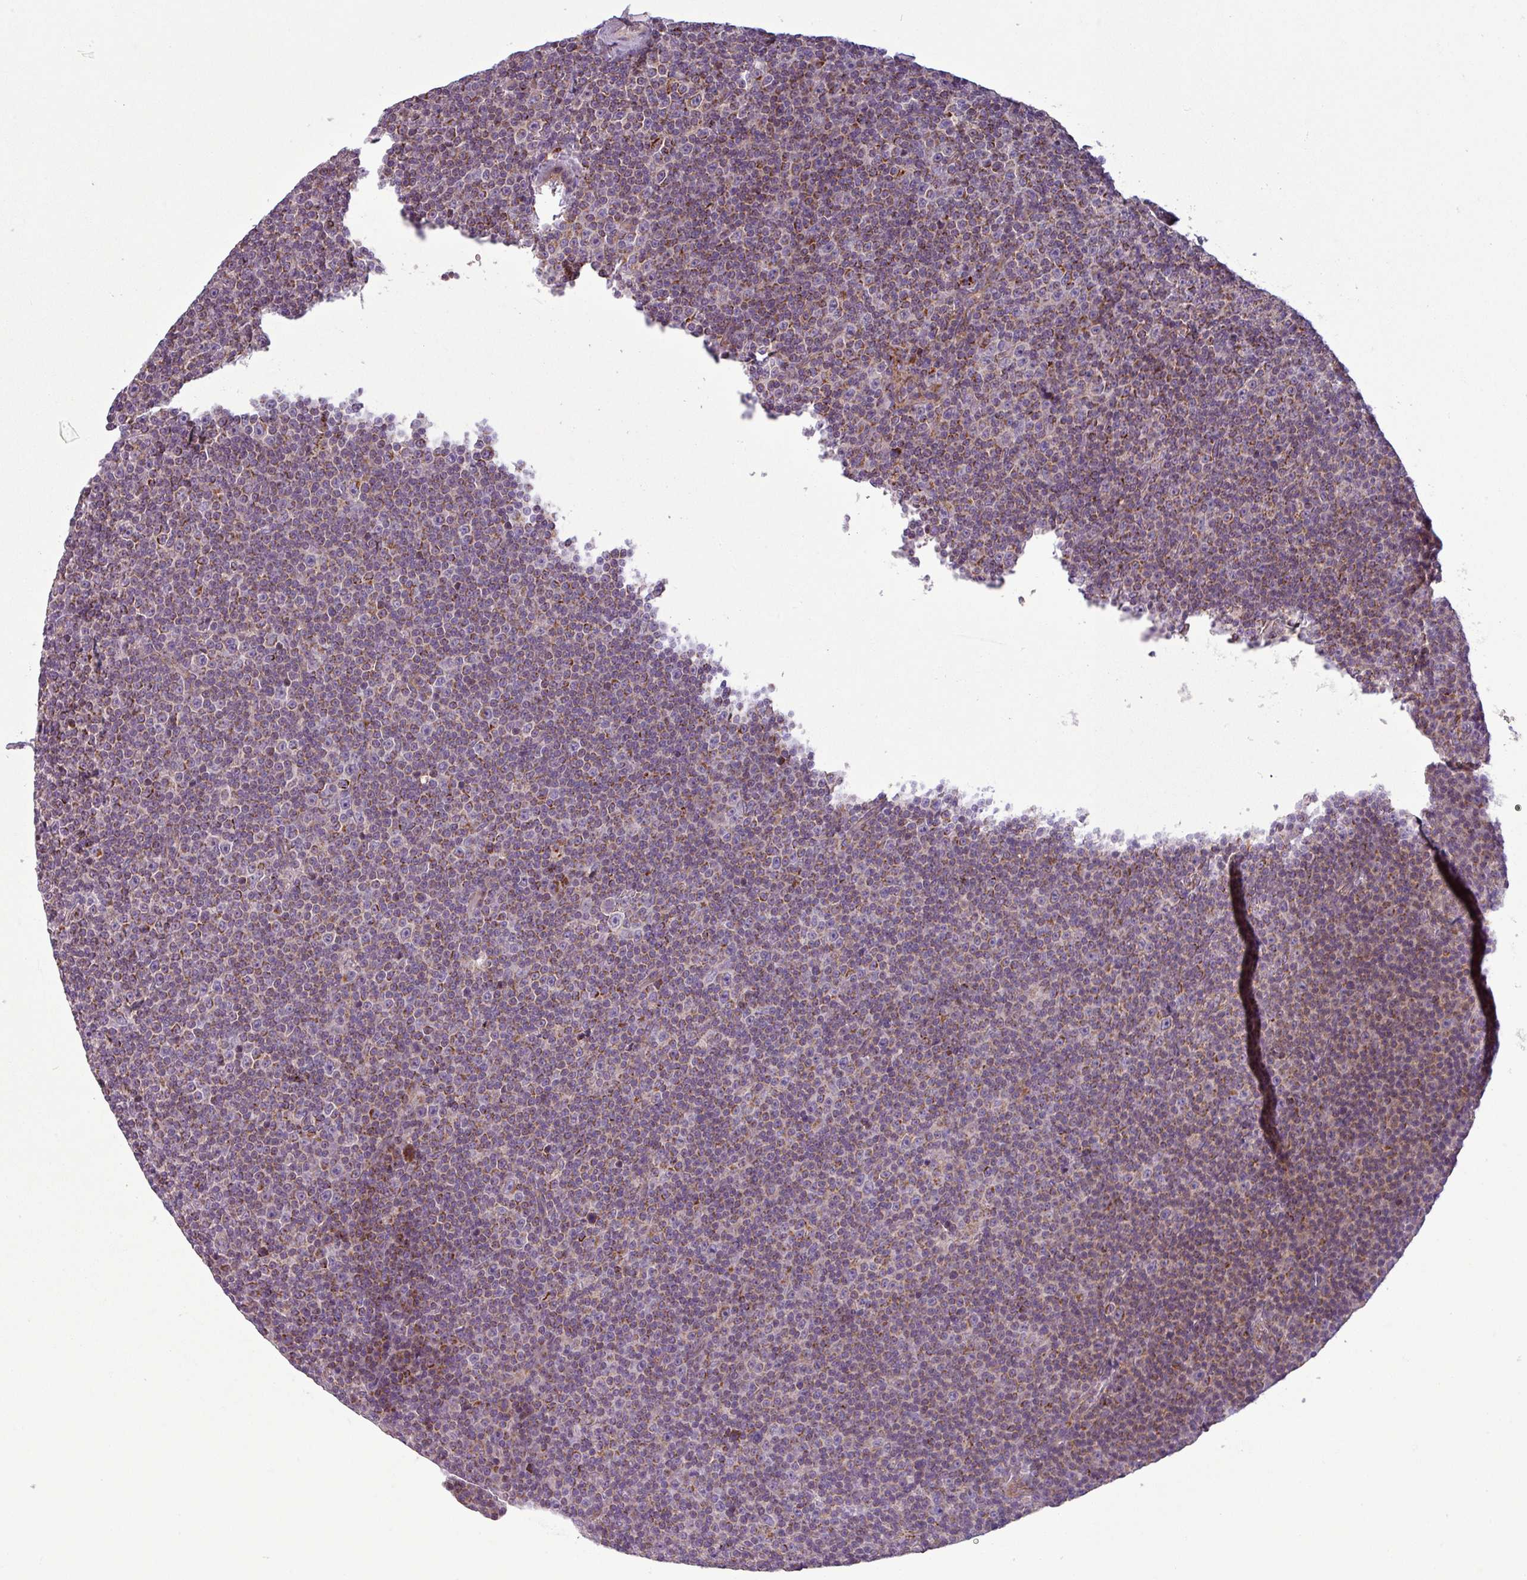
{"staining": {"intensity": "moderate", "quantity": "25%-75%", "location": "cytoplasmic/membranous"}, "tissue": "lymphoma", "cell_type": "Tumor cells", "image_type": "cancer", "snomed": [{"axis": "morphology", "description": "Malignant lymphoma, non-Hodgkin's type, Low grade"}, {"axis": "topography", "description": "Lymph node"}], "caption": "Malignant lymphoma, non-Hodgkin's type (low-grade) tissue shows moderate cytoplasmic/membranous staining in about 25%-75% of tumor cells The staining was performed using DAB (3,3'-diaminobenzidine), with brown indicating positive protein expression. Nuclei are stained blue with hematoxylin.", "gene": "PNMA6A", "patient": {"sex": "female", "age": 67}}